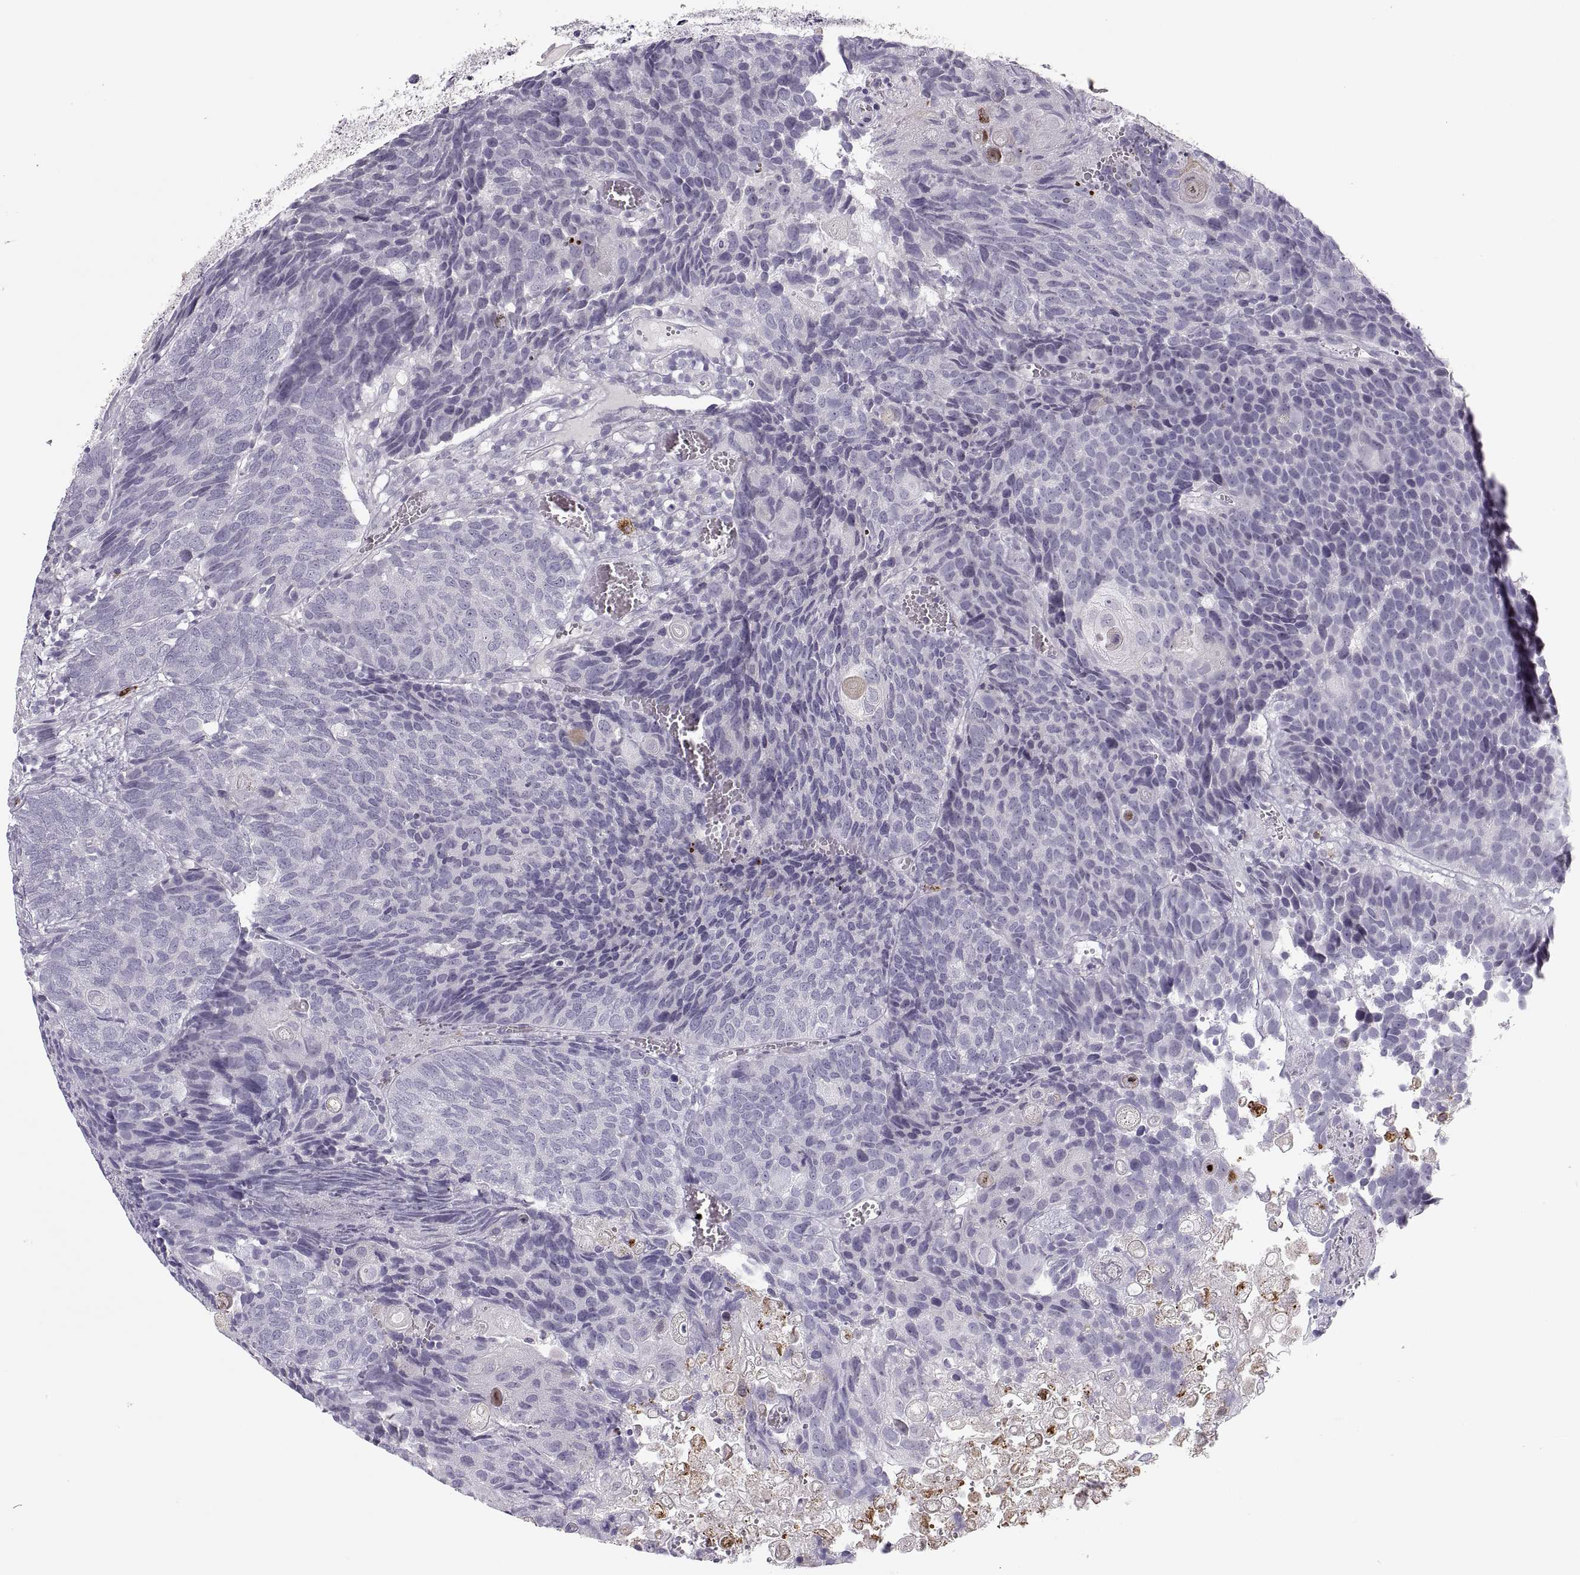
{"staining": {"intensity": "negative", "quantity": "none", "location": "none"}, "tissue": "urothelial cancer", "cell_type": "Tumor cells", "image_type": "cancer", "snomed": [{"axis": "morphology", "description": "Urothelial carcinoma, Low grade"}, {"axis": "topography", "description": "Urinary bladder"}], "caption": "High power microscopy photomicrograph of an immunohistochemistry (IHC) histopathology image of low-grade urothelial carcinoma, revealing no significant expression in tumor cells. Nuclei are stained in blue.", "gene": "CHCT1", "patient": {"sex": "female", "age": 62}}